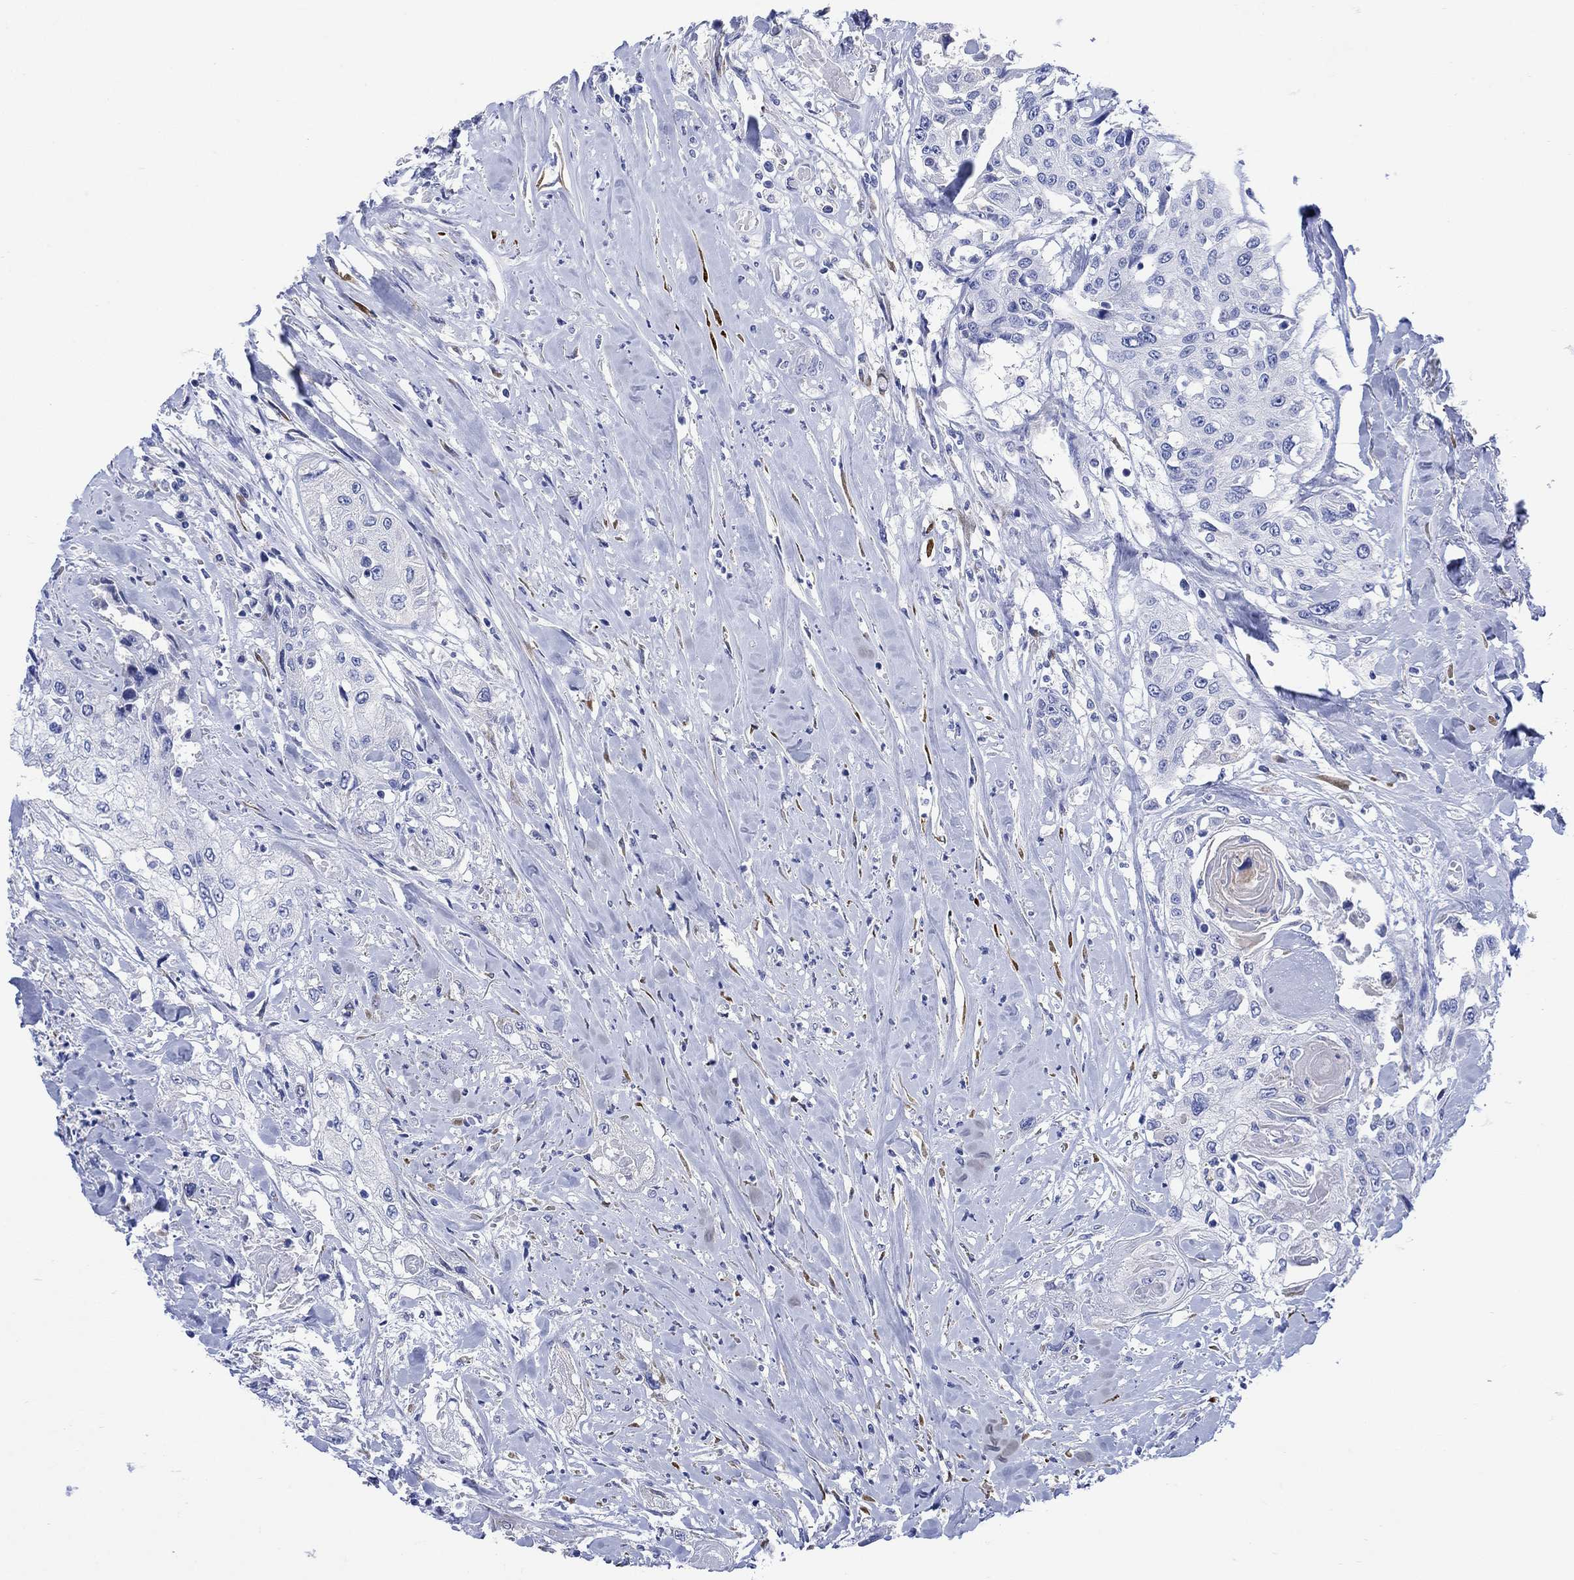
{"staining": {"intensity": "negative", "quantity": "none", "location": "none"}, "tissue": "head and neck cancer", "cell_type": "Tumor cells", "image_type": "cancer", "snomed": [{"axis": "morphology", "description": "Normal tissue, NOS"}, {"axis": "morphology", "description": "Squamous cell carcinoma, NOS"}, {"axis": "topography", "description": "Oral tissue"}, {"axis": "topography", "description": "Peripheral nerve tissue"}, {"axis": "topography", "description": "Head-Neck"}], "caption": "Image shows no protein positivity in tumor cells of head and neck cancer (squamous cell carcinoma) tissue.", "gene": "MYL1", "patient": {"sex": "female", "age": 59}}